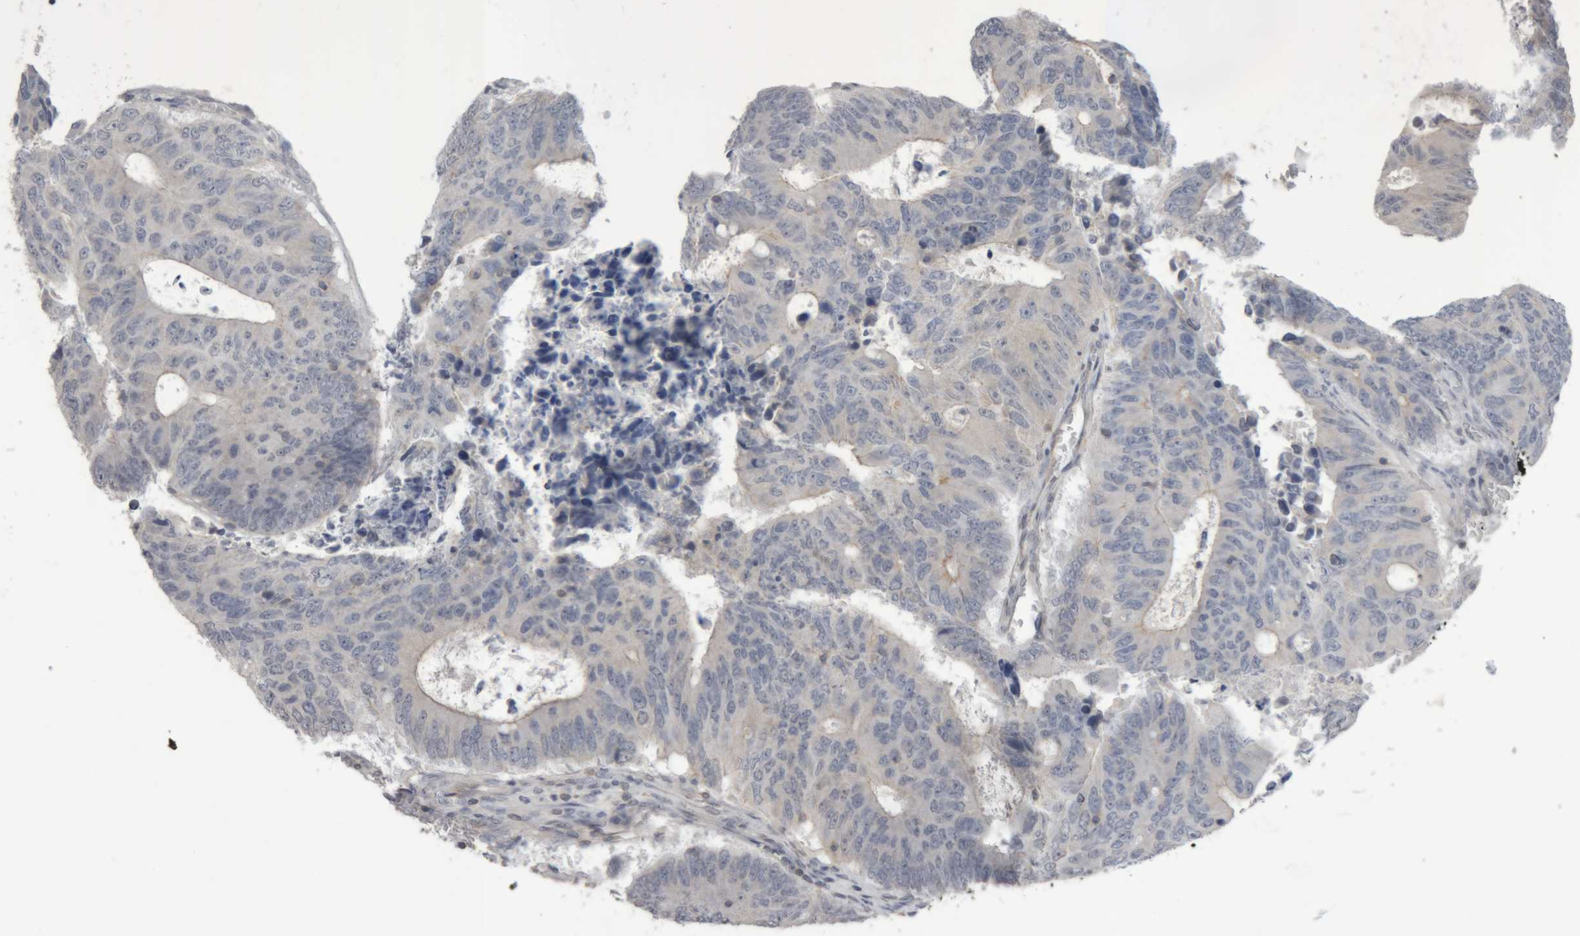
{"staining": {"intensity": "weak", "quantity": "<25%", "location": "cytoplasmic/membranous"}, "tissue": "colorectal cancer", "cell_type": "Tumor cells", "image_type": "cancer", "snomed": [{"axis": "morphology", "description": "Adenocarcinoma, NOS"}, {"axis": "topography", "description": "Colon"}], "caption": "Photomicrograph shows no significant protein expression in tumor cells of colorectal cancer.", "gene": "NFATC2", "patient": {"sex": "male", "age": 87}}